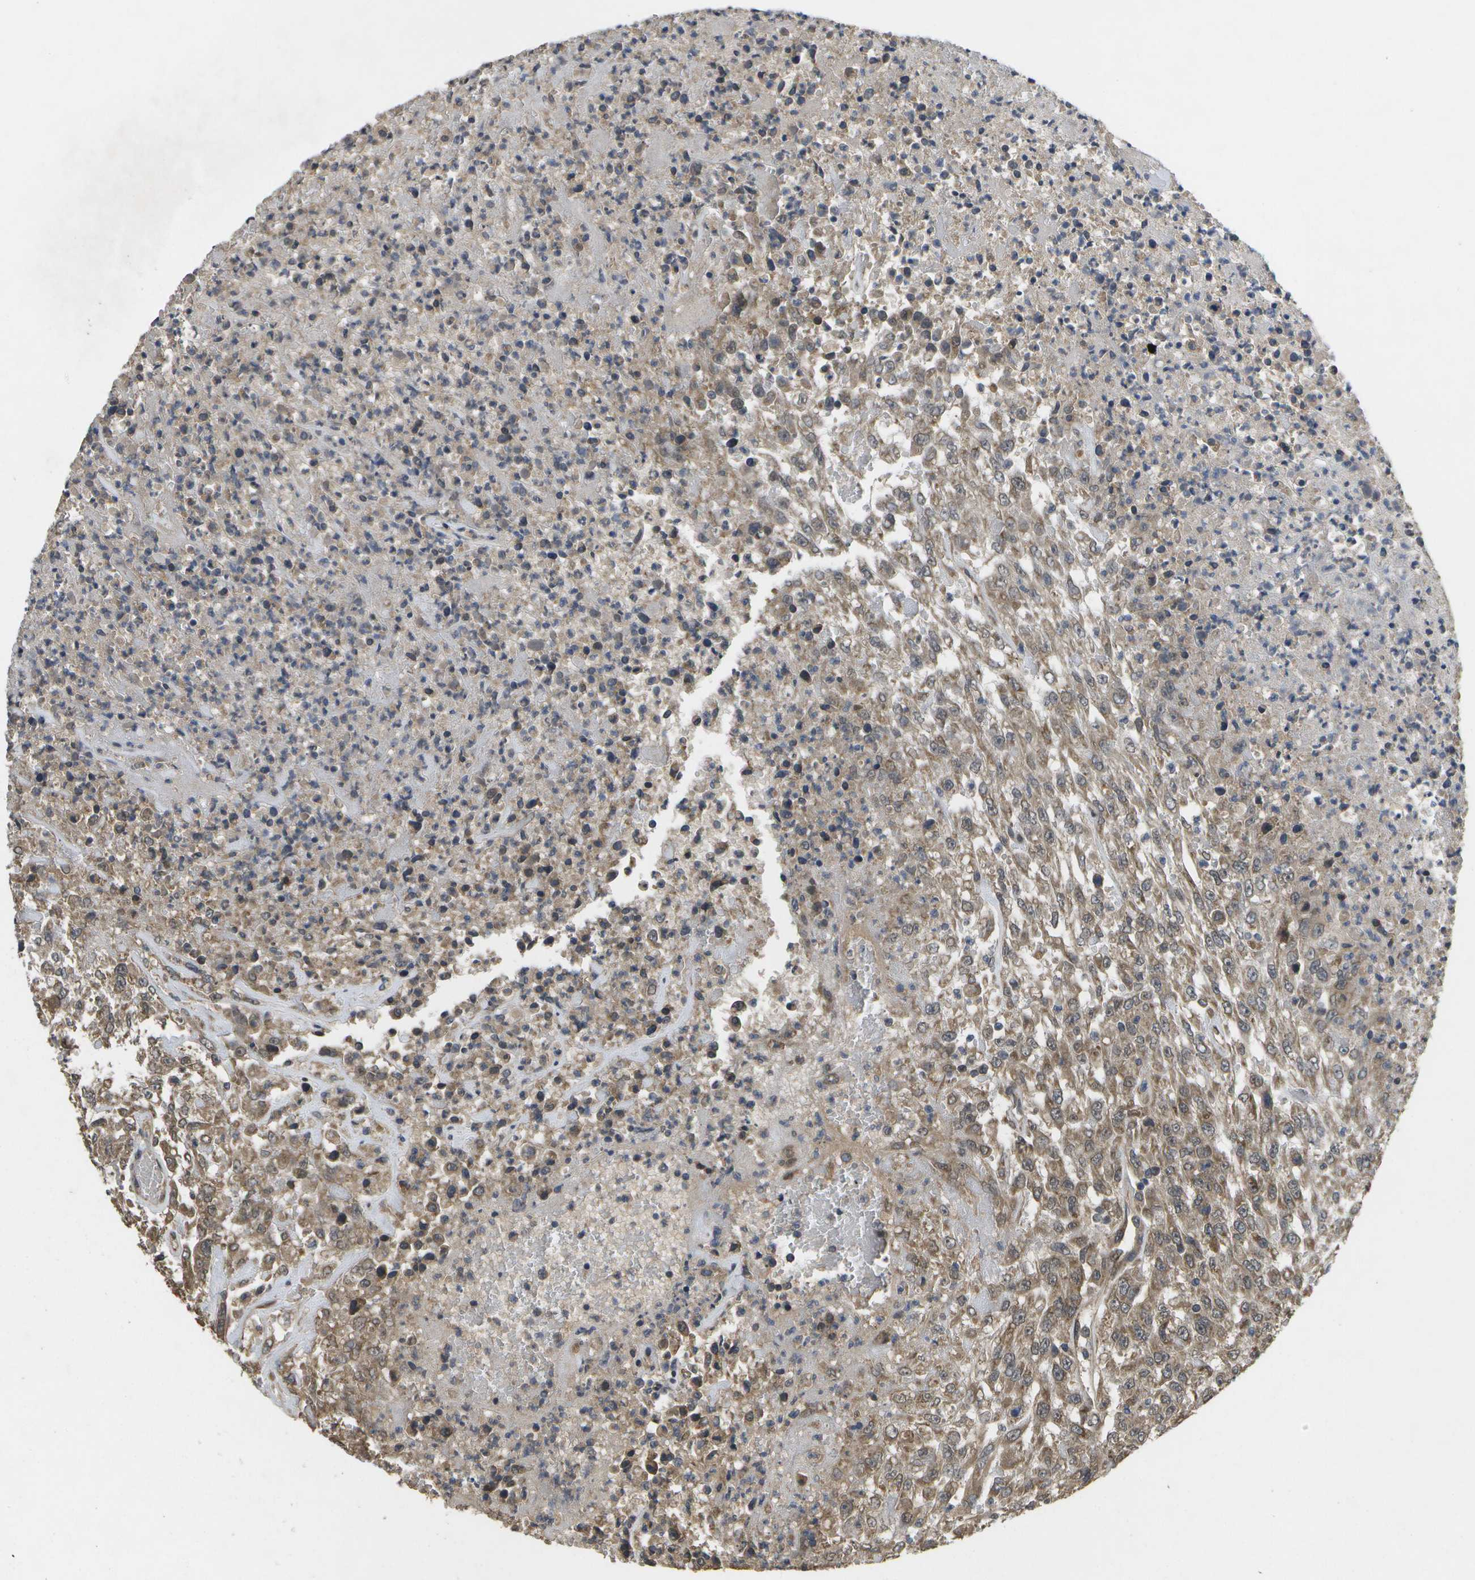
{"staining": {"intensity": "moderate", "quantity": ">75%", "location": "cytoplasmic/membranous,nuclear"}, "tissue": "urothelial cancer", "cell_type": "Tumor cells", "image_type": "cancer", "snomed": [{"axis": "morphology", "description": "Urothelial carcinoma, High grade"}, {"axis": "topography", "description": "Urinary bladder"}], "caption": "High-power microscopy captured an IHC photomicrograph of urothelial cancer, revealing moderate cytoplasmic/membranous and nuclear staining in approximately >75% of tumor cells.", "gene": "ALAS1", "patient": {"sex": "male", "age": 46}}